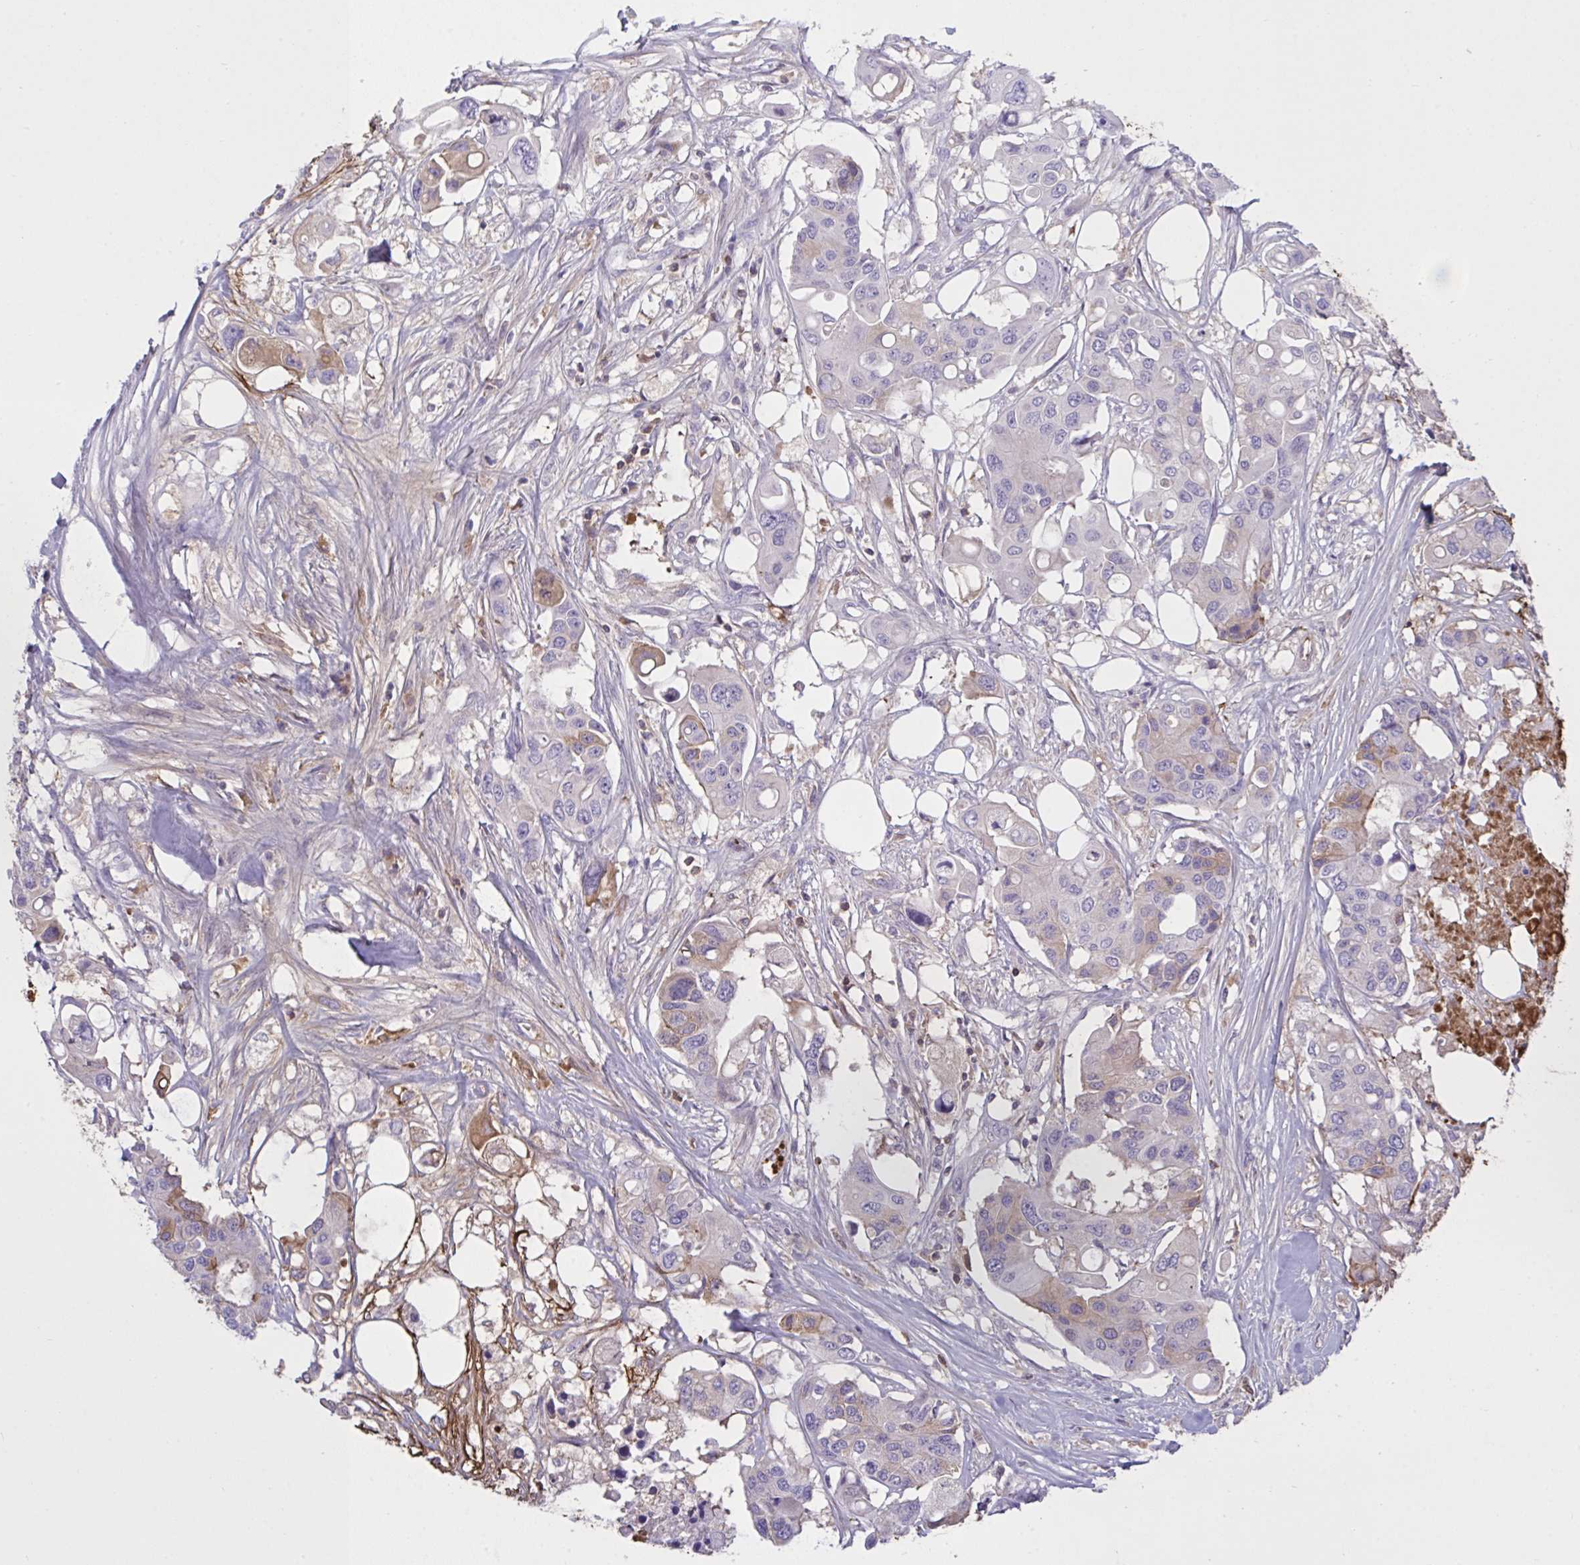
{"staining": {"intensity": "weak", "quantity": "<25%", "location": "cytoplasmic/membranous"}, "tissue": "colorectal cancer", "cell_type": "Tumor cells", "image_type": "cancer", "snomed": [{"axis": "morphology", "description": "Adenocarcinoma, NOS"}, {"axis": "topography", "description": "Colon"}], "caption": "Photomicrograph shows no protein expression in tumor cells of colorectal cancer (adenocarcinoma) tissue.", "gene": "IL1R1", "patient": {"sex": "male", "age": 77}}